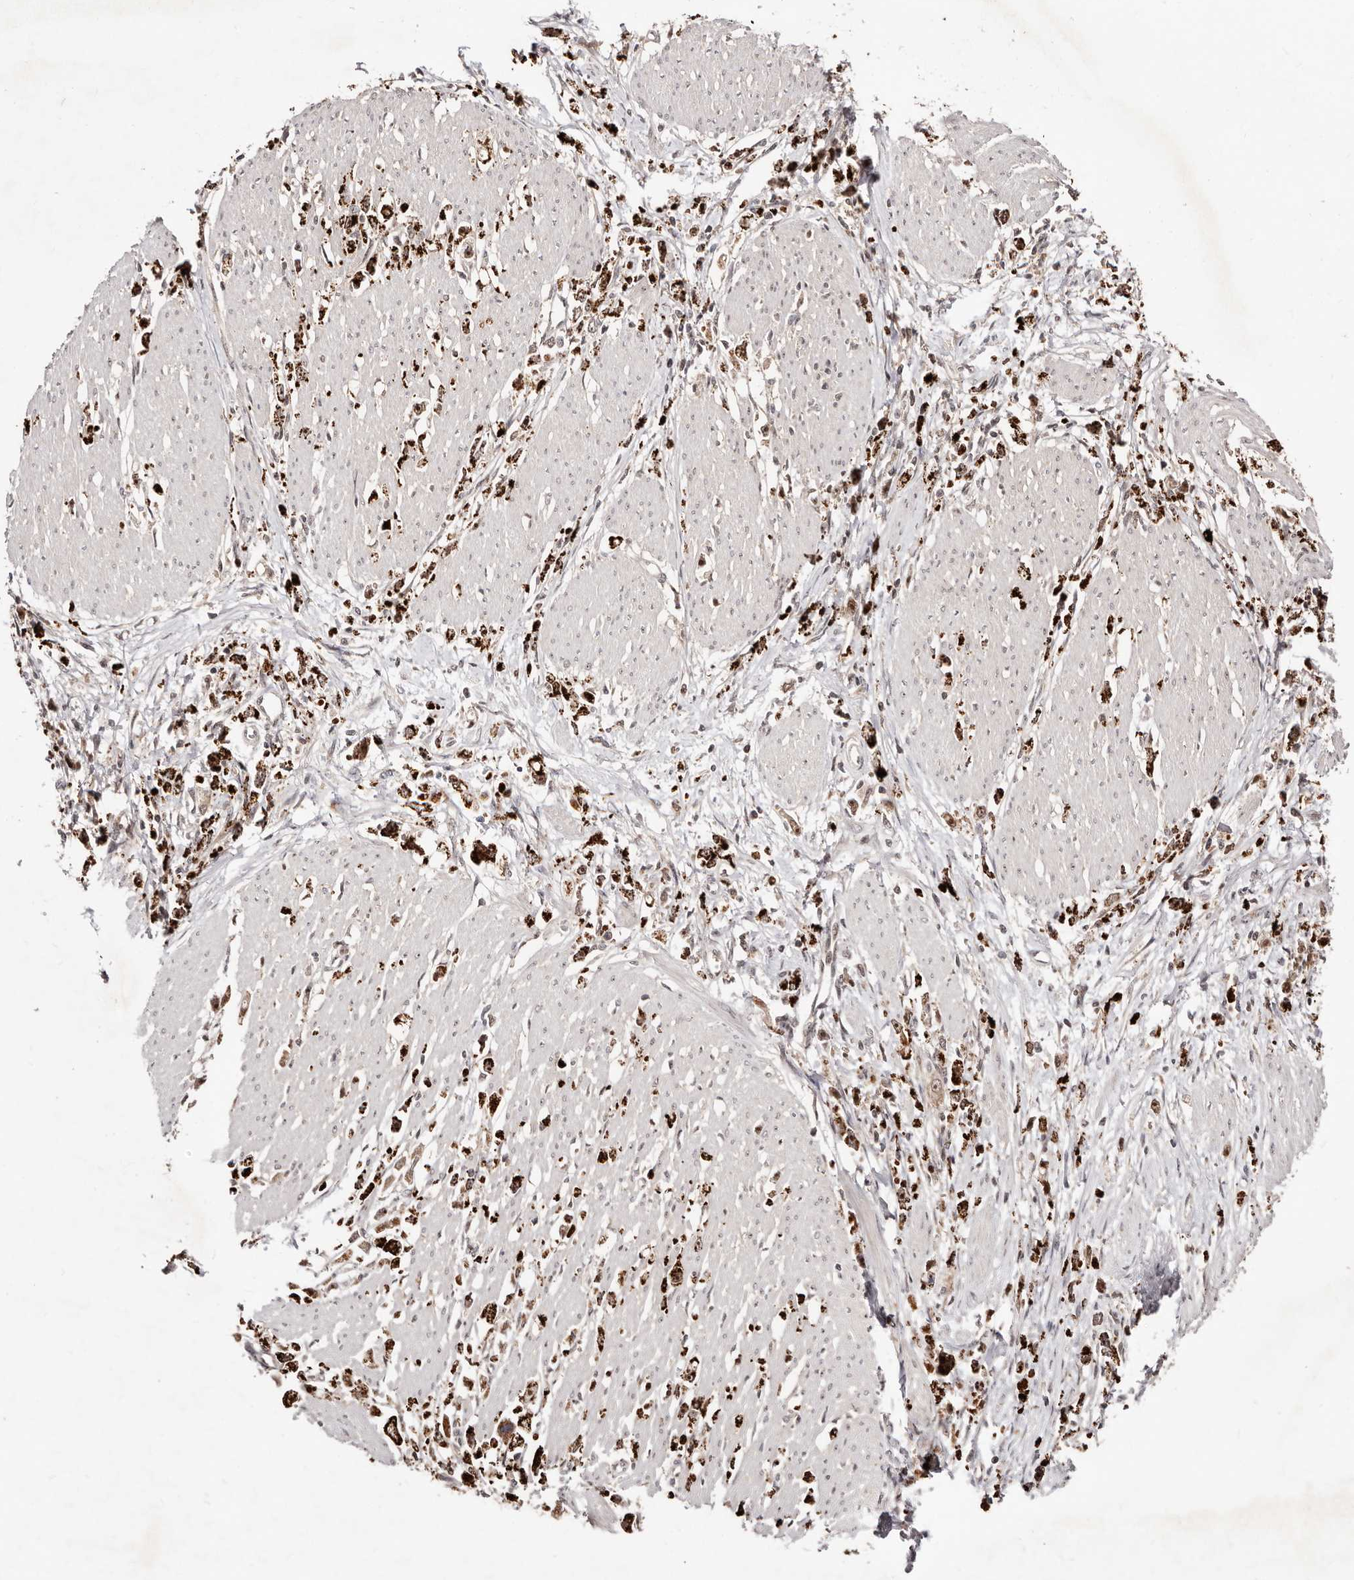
{"staining": {"intensity": "strong", "quantity": ">75%", "location": "cytoplasmic/membranous"}, "tissue": "stomach cancer", "cell_type": "Tumor cells", "image_type": "cancer", "snomed": [{"axis": "morphology", "description": "Adenocarcinoma, NOS"}, {"axis": "topography", "description": "Stomach"}], "caption": "About >75% of tumor cells in stomach adenocarcinoma show strong cytoplasmic/membranous protein positivity as visualized by brown immunohistochemical staining.", "gene": "APOL6", "patient": {"sex": "female", "age": 59}}